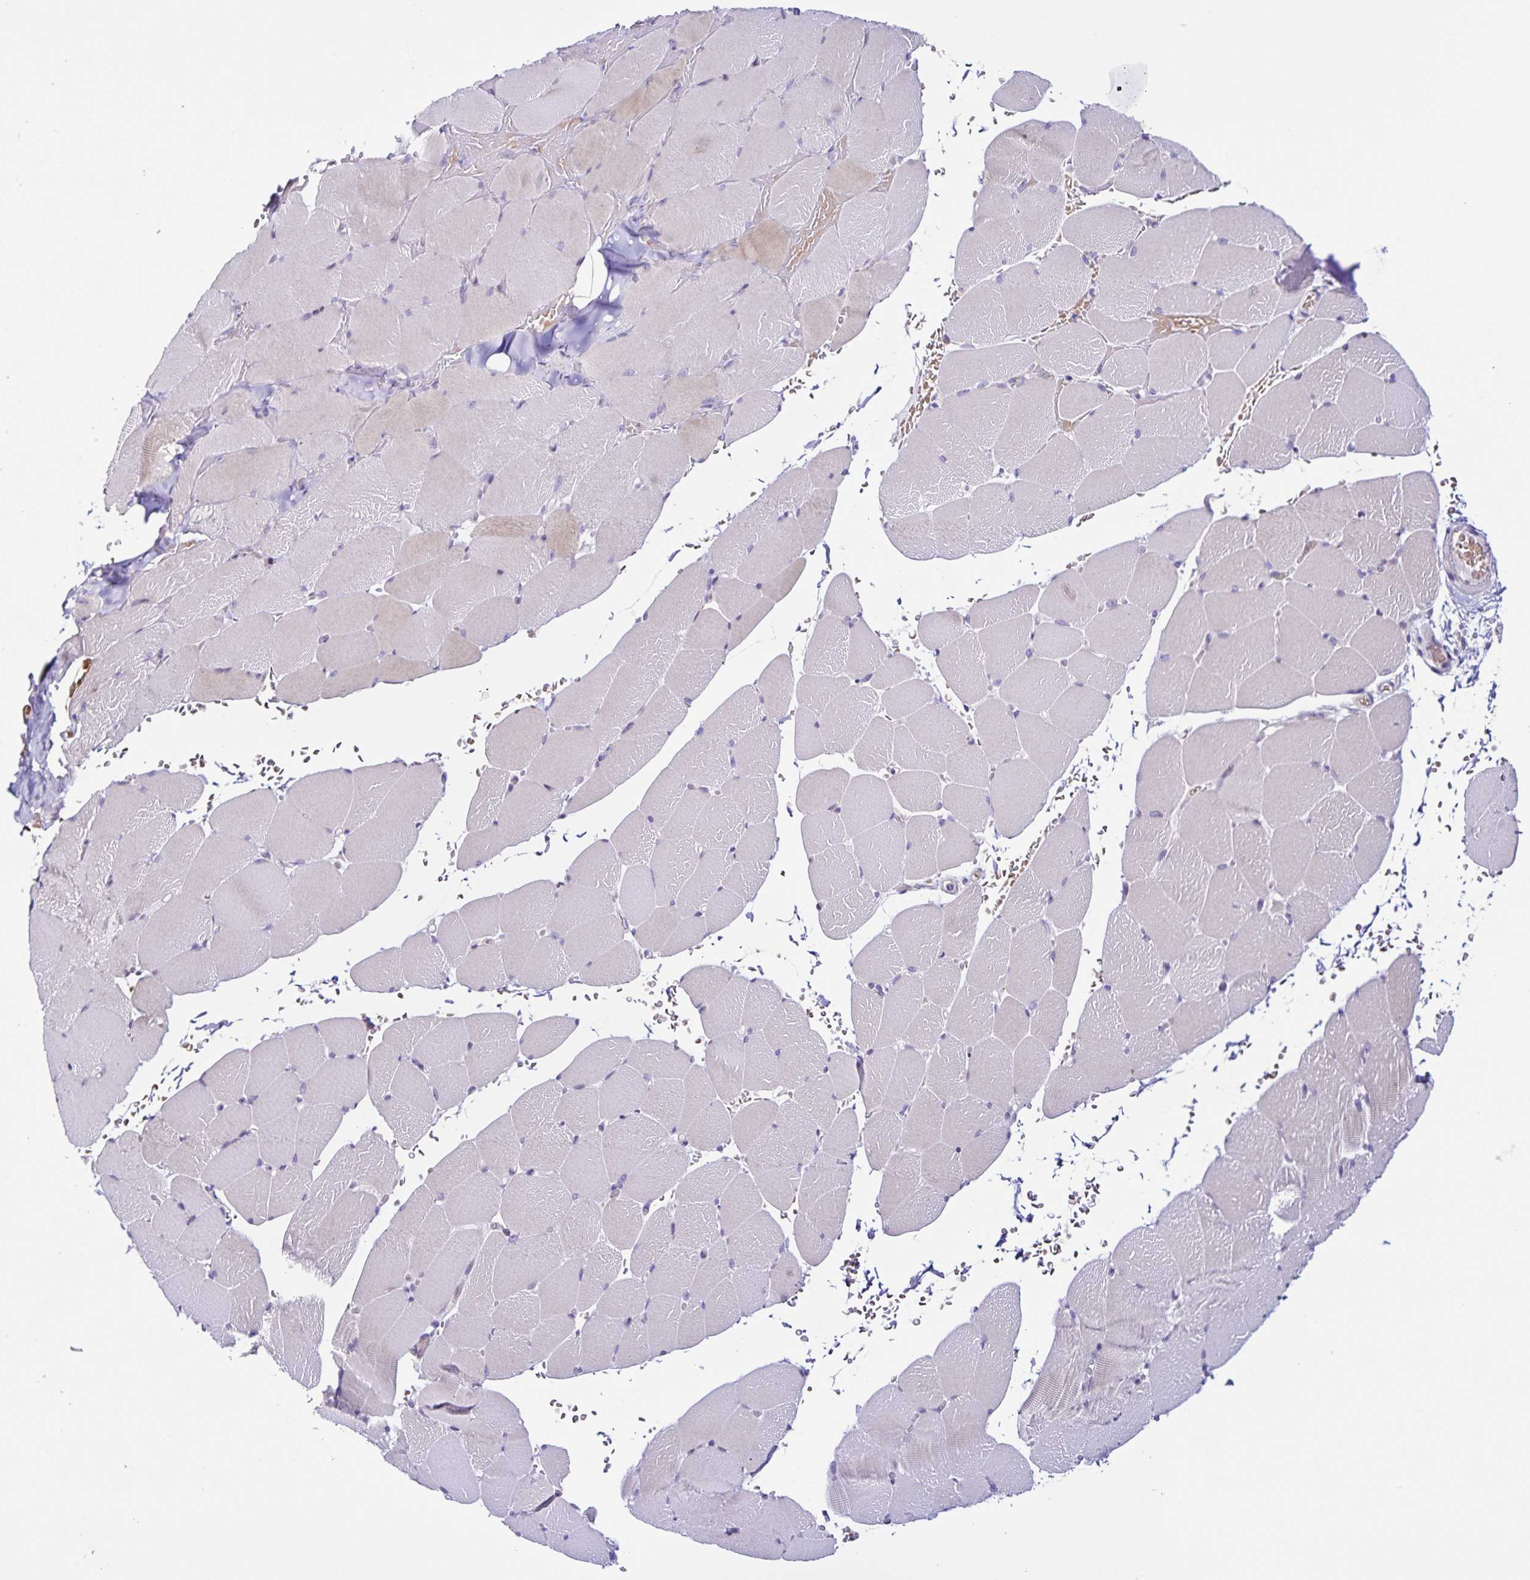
{"staining": {"intensity": "negative", "quantity": "none", "location": "none"}, "tissue": "skeletal muscle", "cell_type": "Myocytes", "image_type": "normal", "snomed": [{"axis": "morphology", "description": "Normal tissue, NOS"}, {"axis": "topography", "description": "Skeletal muscle"}], "caption": "Immunohistochemistry histopathology image of benign human skeletal muscle stained for a protein (brown), which exhibits no staining in myocytes.", "gene": "RNFT2", "patient": {"sex": "female", "age": 37}}